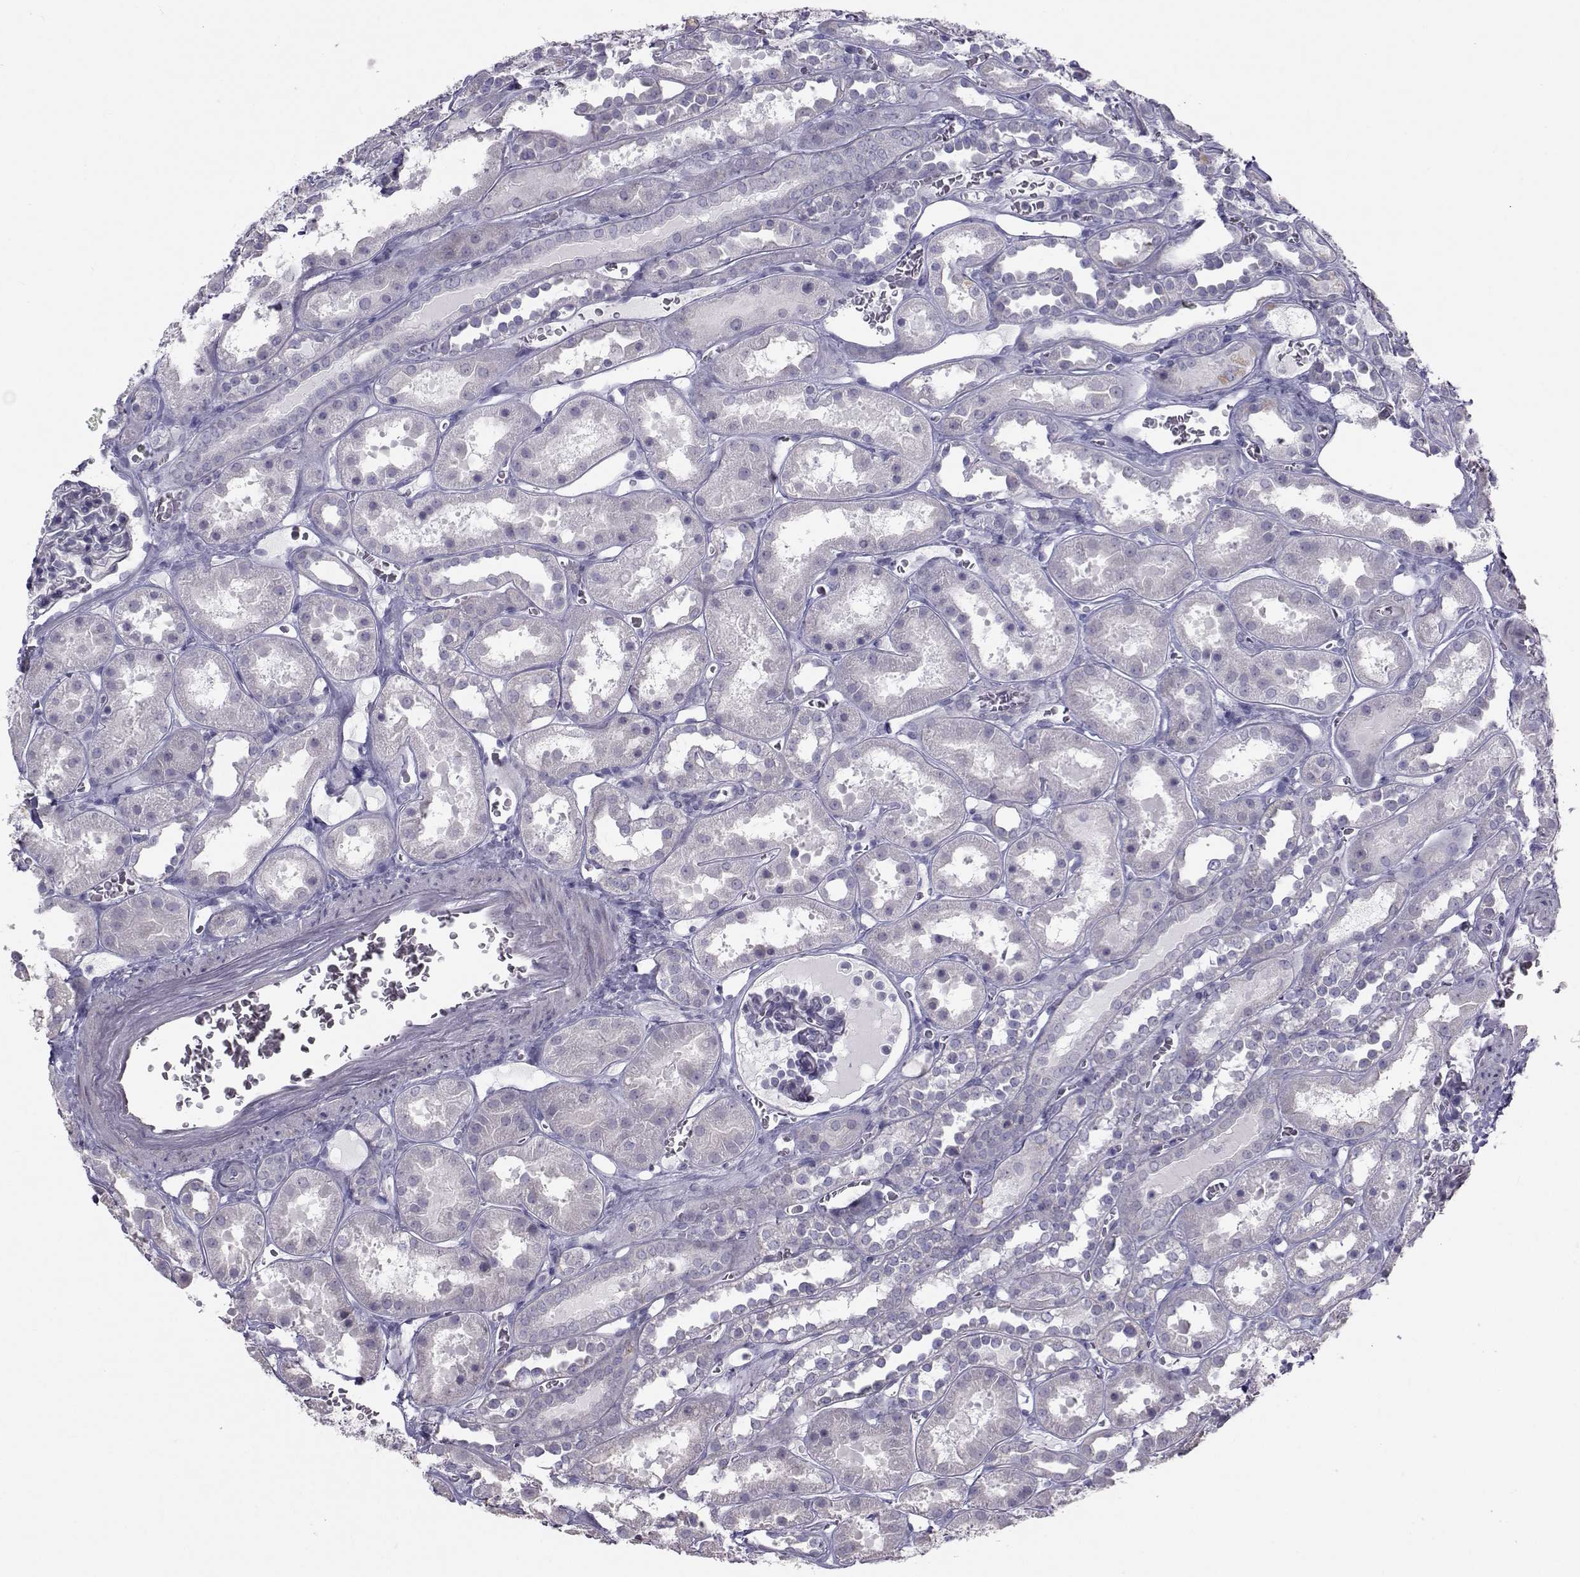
{"staining": {"intensity": "negative", "quantity": "none", "location": "none"}, "tissue": "kidney", "cell_type": "Cells in glomeruli", "image_type": "normal", "snomed": [{"axis": "morphology", "description": "Normal tissue, NOS"}, {"axis": "topography", "description": "Kidney"}], "caption": "Protein analysis of unremarkable kidney demonstrates no significant expression in cells in glomeruli. The staining is performed using DAB (3,3'-diaminobenzidine) brown chromogen with nuclei counter-stained in using hematoxylin.", "gene": "GARIN3", "patient": {"sex": "female", "age": 41}}